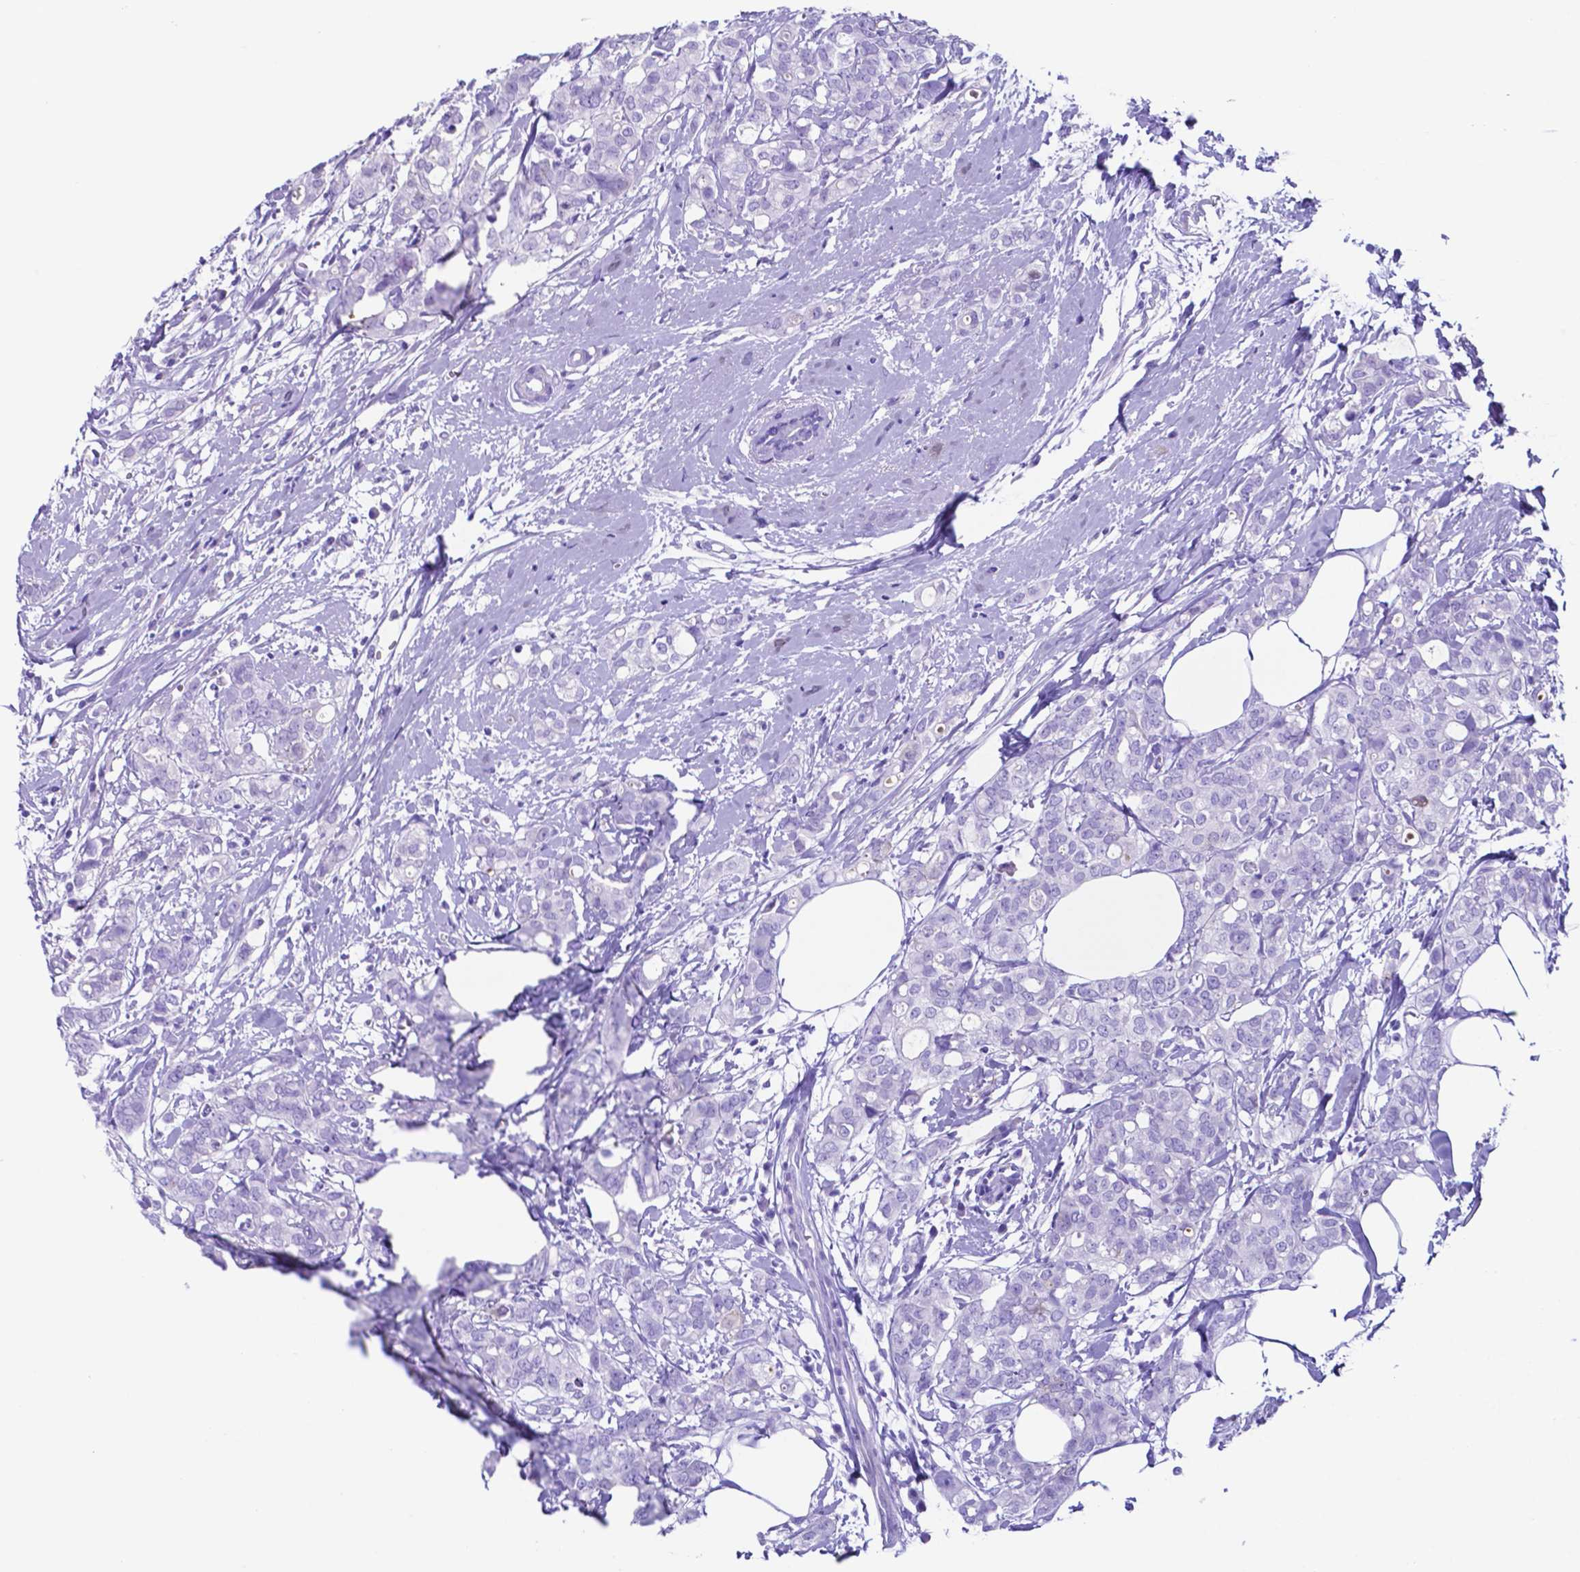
{"staining": {"intensity": "negative", "quantity": "none", "location": "none"}, "tissue": "breast cancer", "cell_type": "Tumor cells", "image_type": "cancer", "snomed": [{"axis": "morphology", "description": "Duct carcinoma"}, {"axis": "topography", "description": "Breast"}], "caption": "Protein analysis of breast cancer (intraductal carcinoma) displays no significant expression in tumor cells.", "gene": "DNAAF8", "patient": {"sex": "female", "age": 40}}